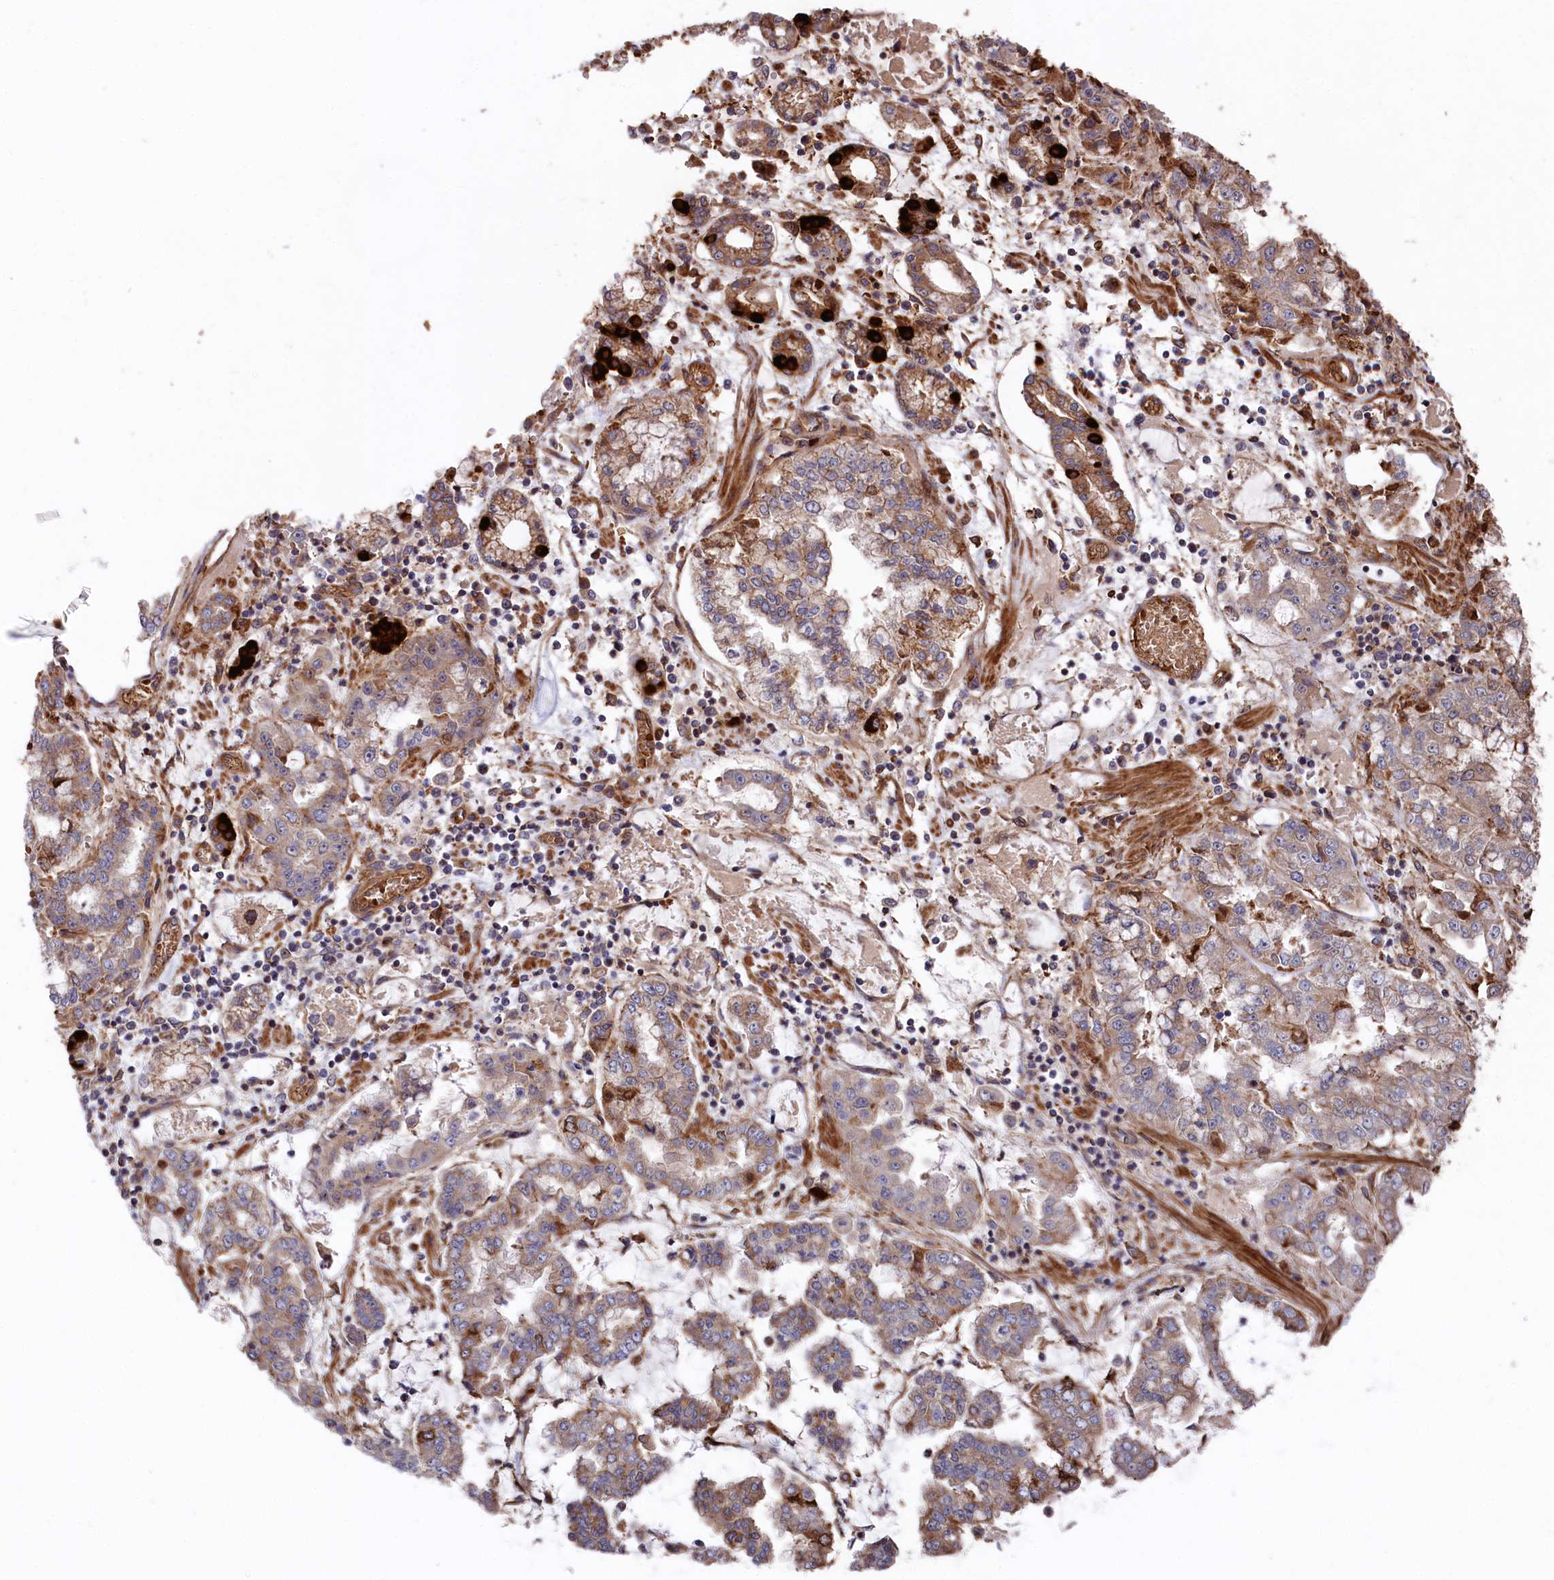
{"staining": {"intensity": "moderate", "quantity": ">75%", "location": "cytoplasmic/membranous"}, "tissue": "stomach cancer", "cell_type": "Tumor cells", "image_type": "cancer", "snomed": [{"axis": "morphology", "description": "Adenocarcinoma, NOS"}, {"axis": "topography", "description": "Stomach"}], "caption": "Moderate cytoplasmic/membranous protein expression is seen in about >75% of tumor cells in adenocarcinoma (stomach).", "gene": "TNKS1BP1", "patient": {"sex": "male", "age": 76}}